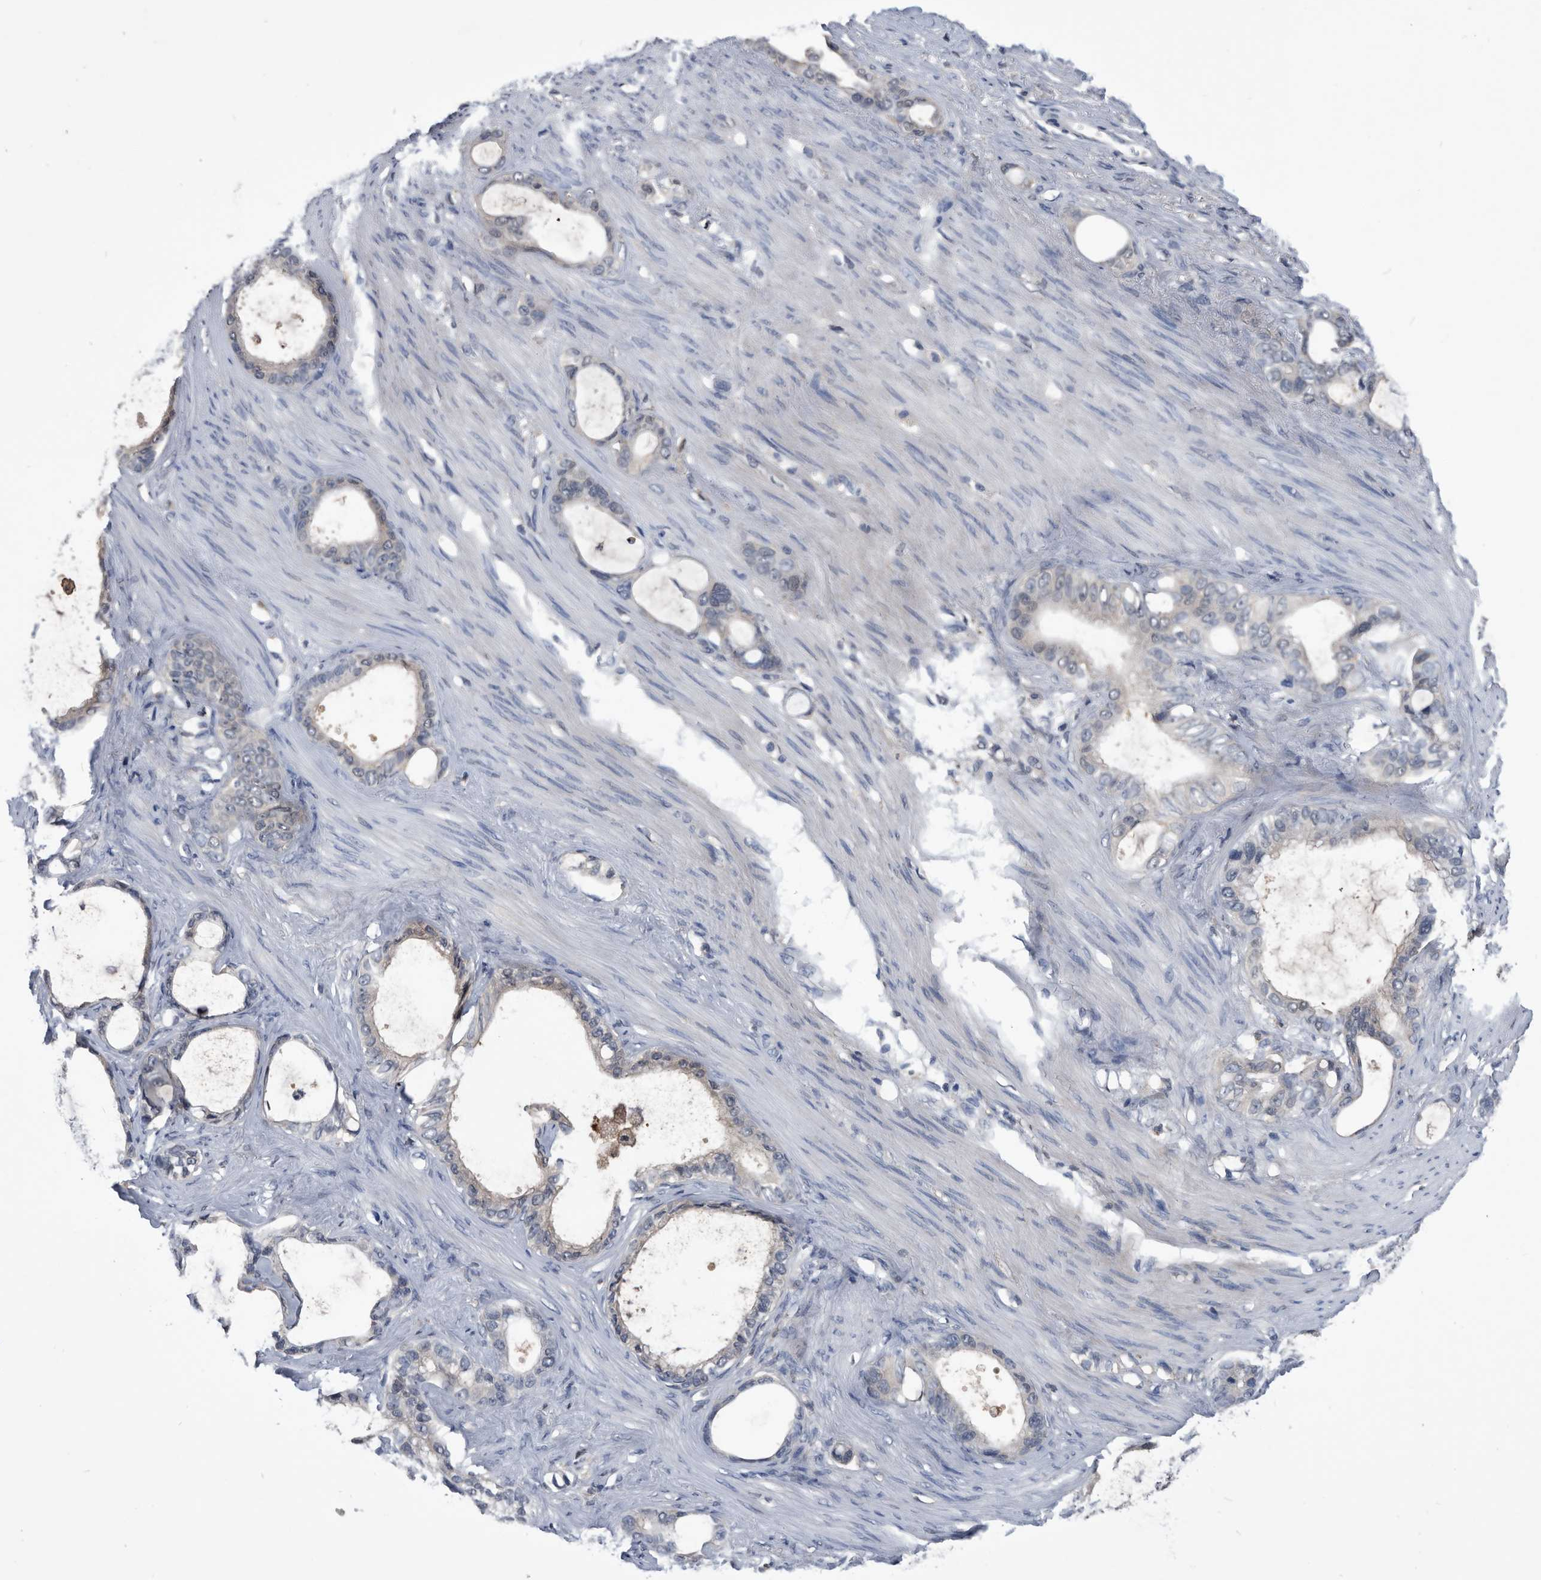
{"staining": {"intensity": "negative", "quantity": "none", "location": "none"}, "tissue": "stomach cancer", "cell_type": "Tumor cells", "image_type": "cancer", "snomed": [{"axis": "morphology", "description": "Adenocarcinoma, NOS"}, {"axis": "topography", "description": "Stomach"}], "caption": "High power microscopy image of an immunohistochemistry (IHC) image of adenocarcinoma (stomach), revealing no significant staining in tumor cells.", "gene": "PDXK", "patient": {"sex": "female", "age": 75}}